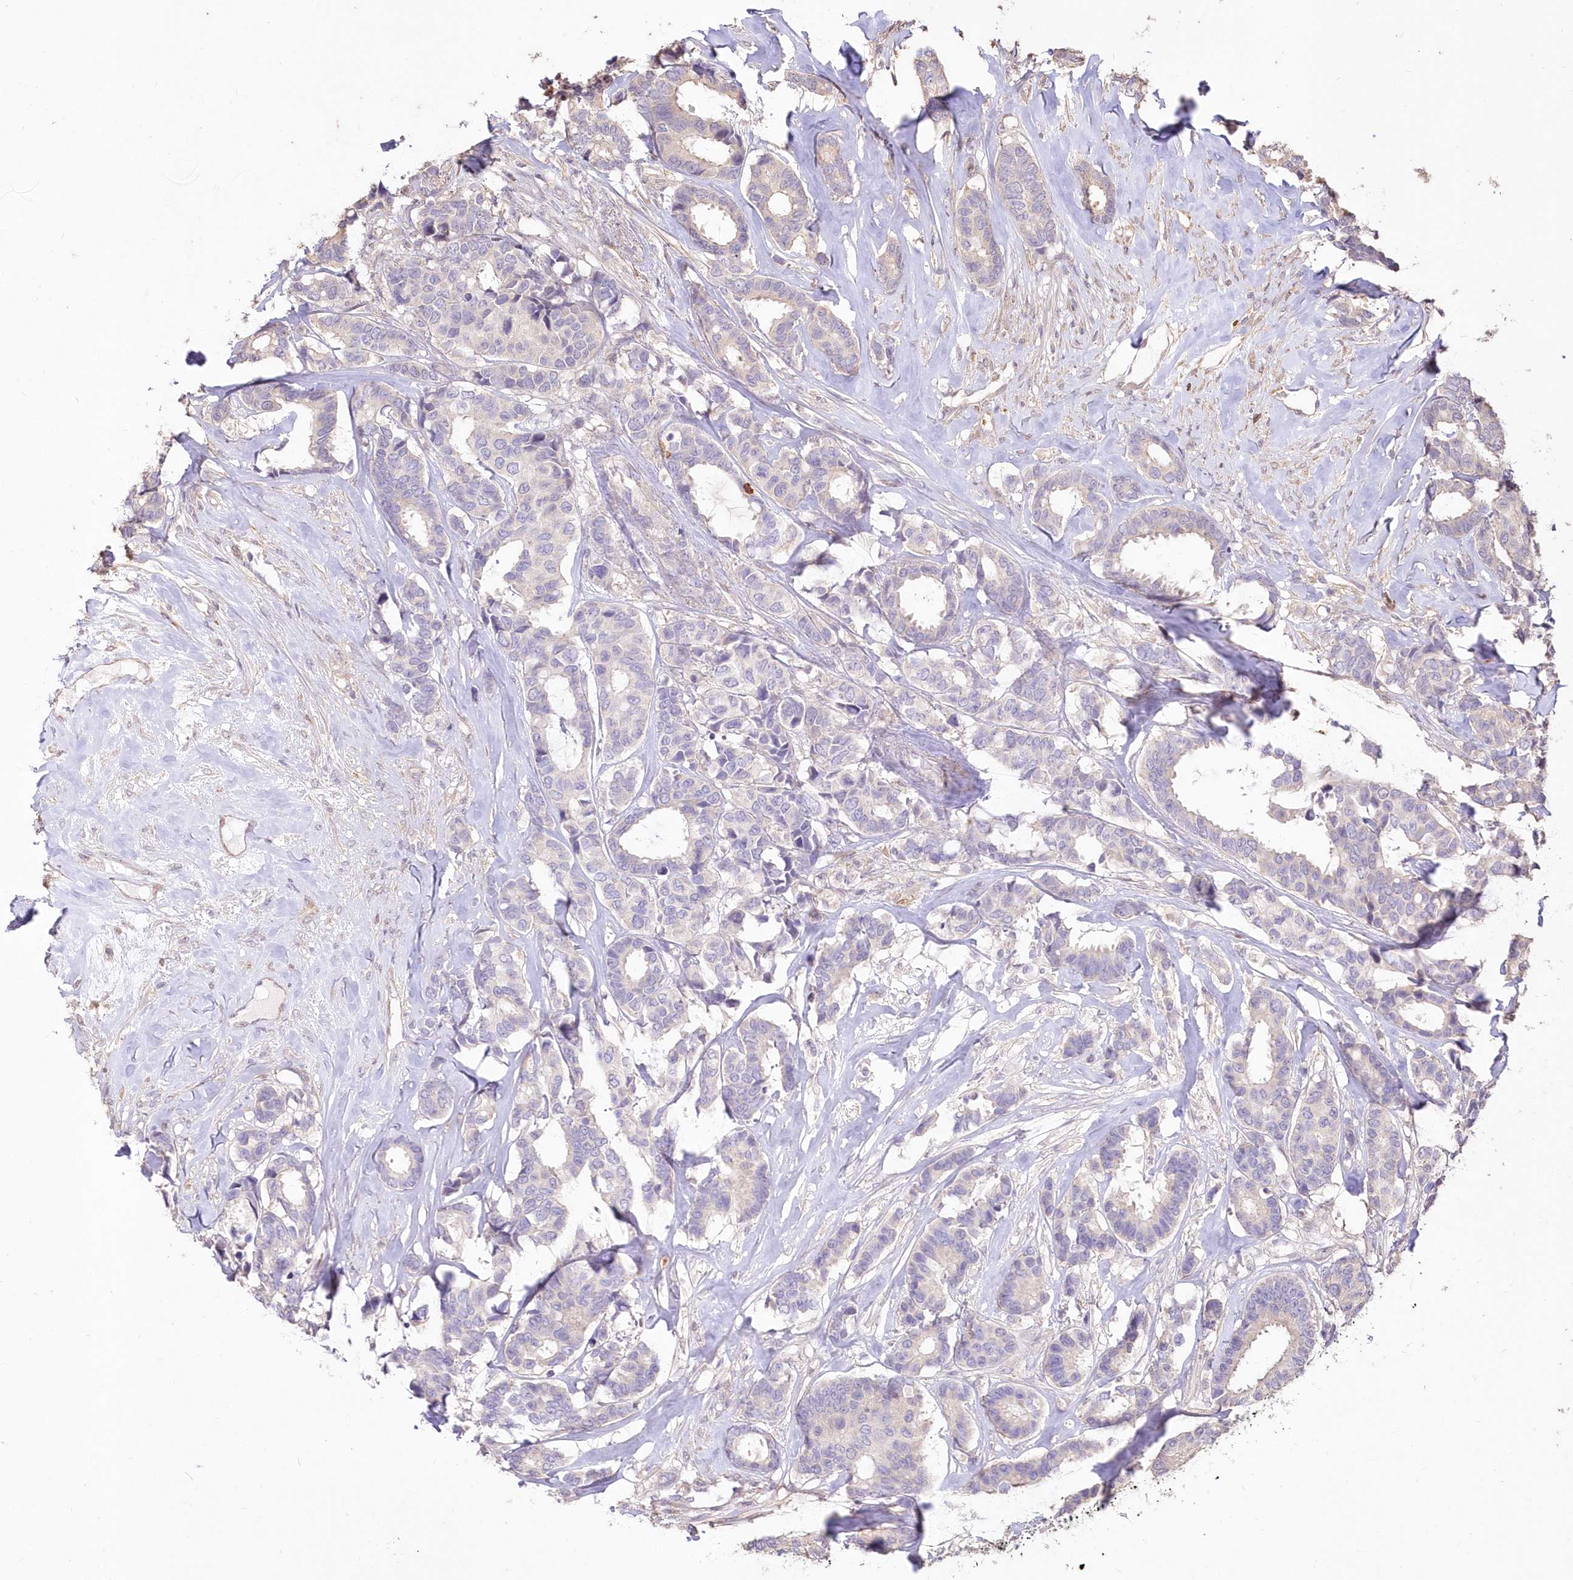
{"staining": {"intensity": "negative", "quantity": "none", "location": "none"}, "tissue": "breast cancer", "cell_type": "Tumor cells", "image_type": "cancer", "snomed": [{"axis": "morphology", "description": "Duct carcinoma"}, {"axis": "topography", "description": "Breast"}], "caption": "DAB immunohistochemical staining of human infiltrating ductal carcinoma (breast) reveals no significant staining in tumor cells.", "gene": "STK17B", "patient": {"sex": "female", "age": 87}}